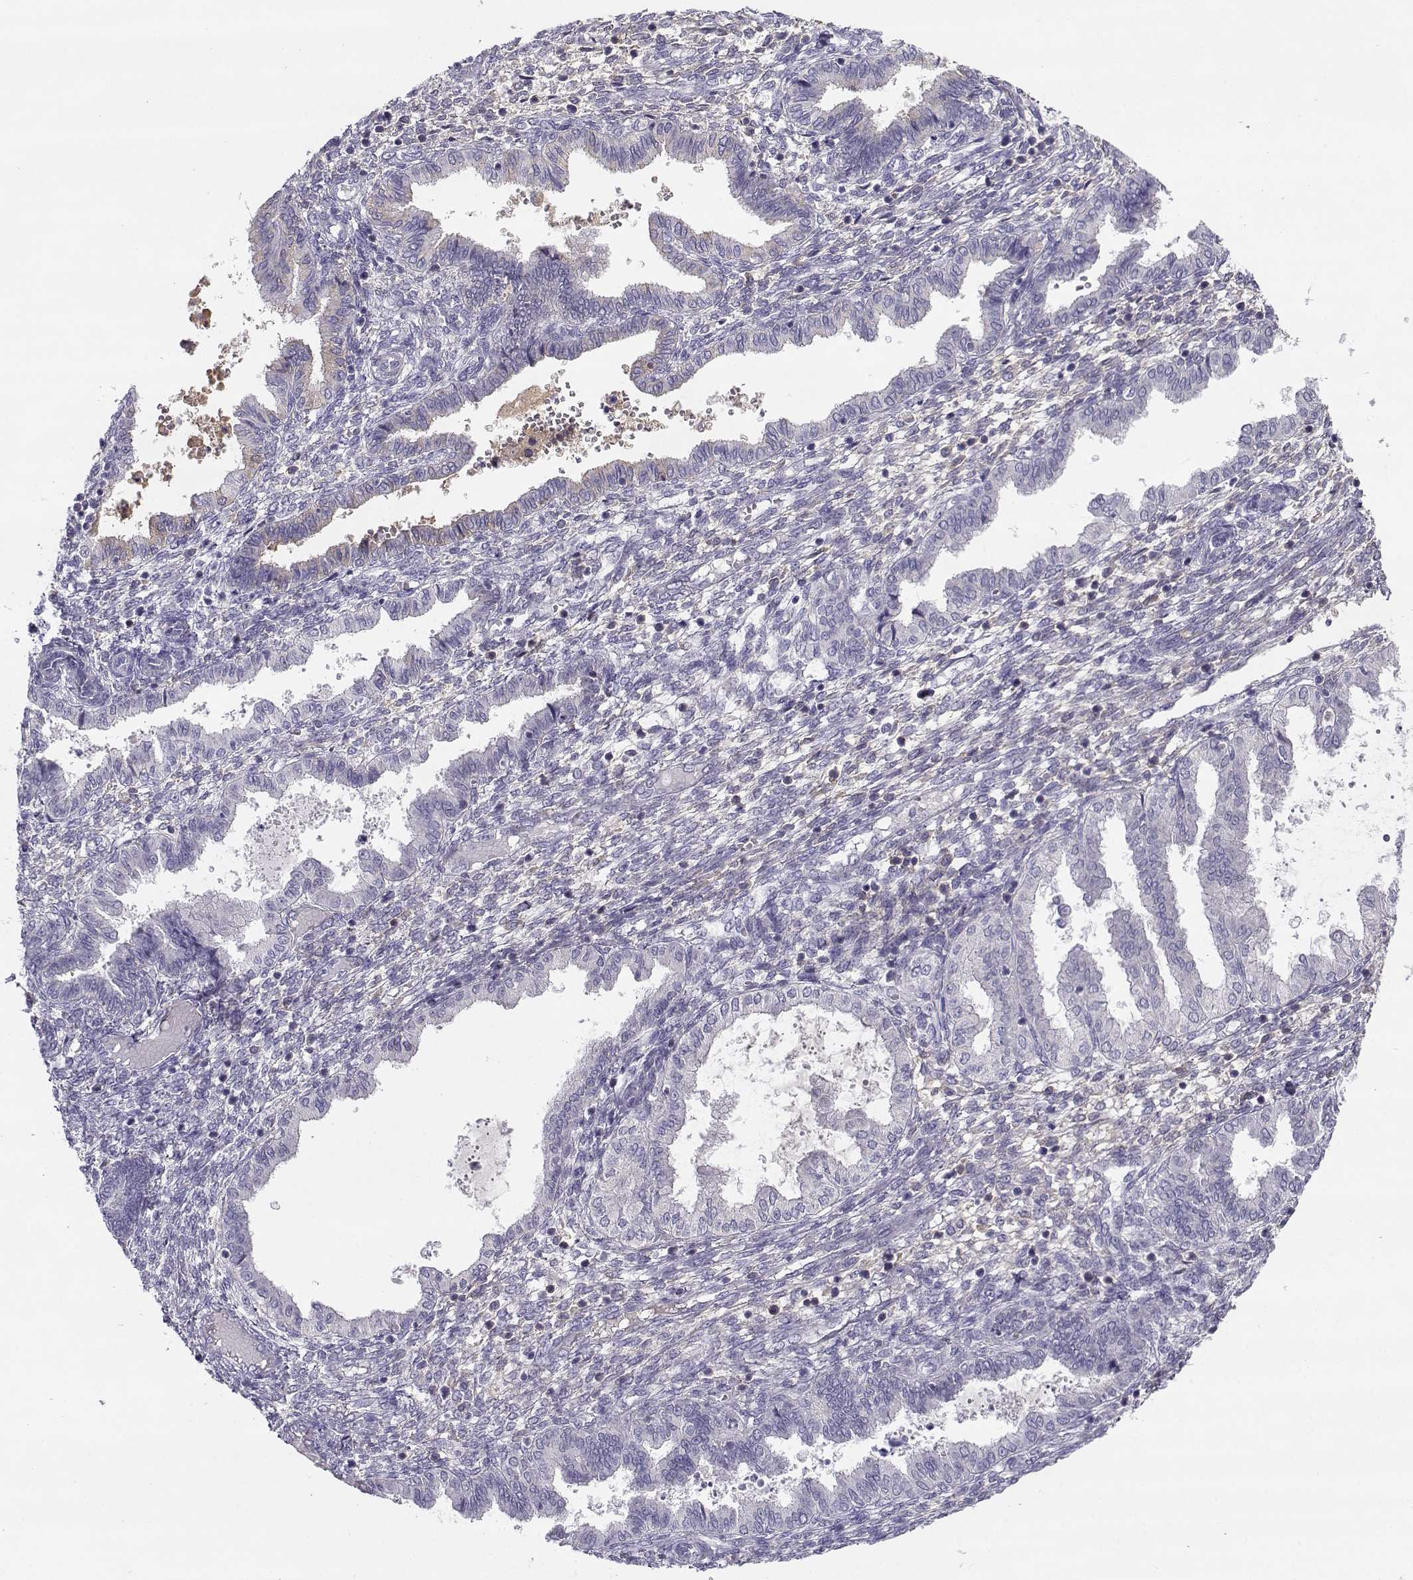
{"staining": {"intensity": "negative", "quantity": "none", "location": "none"}, "tissue": "endometrium", "cell_type": "Cells in endometrial stroma", "image_type": "normal", "snomed": [{"axis": "morphology", "description": "Normal tissue, NOS"}, {"axis": "topography", "description": "Endometrium"}], "caption": "This micrograph is of unremarkable endometrium stained with immunohistochemistry to label a protein in brown with the nuclei are counter-stained blue. There is no expression in cells in endometrial stroma.", "gene": "SLCO6A1", "patient": {"sex": "female", "age": 43}}